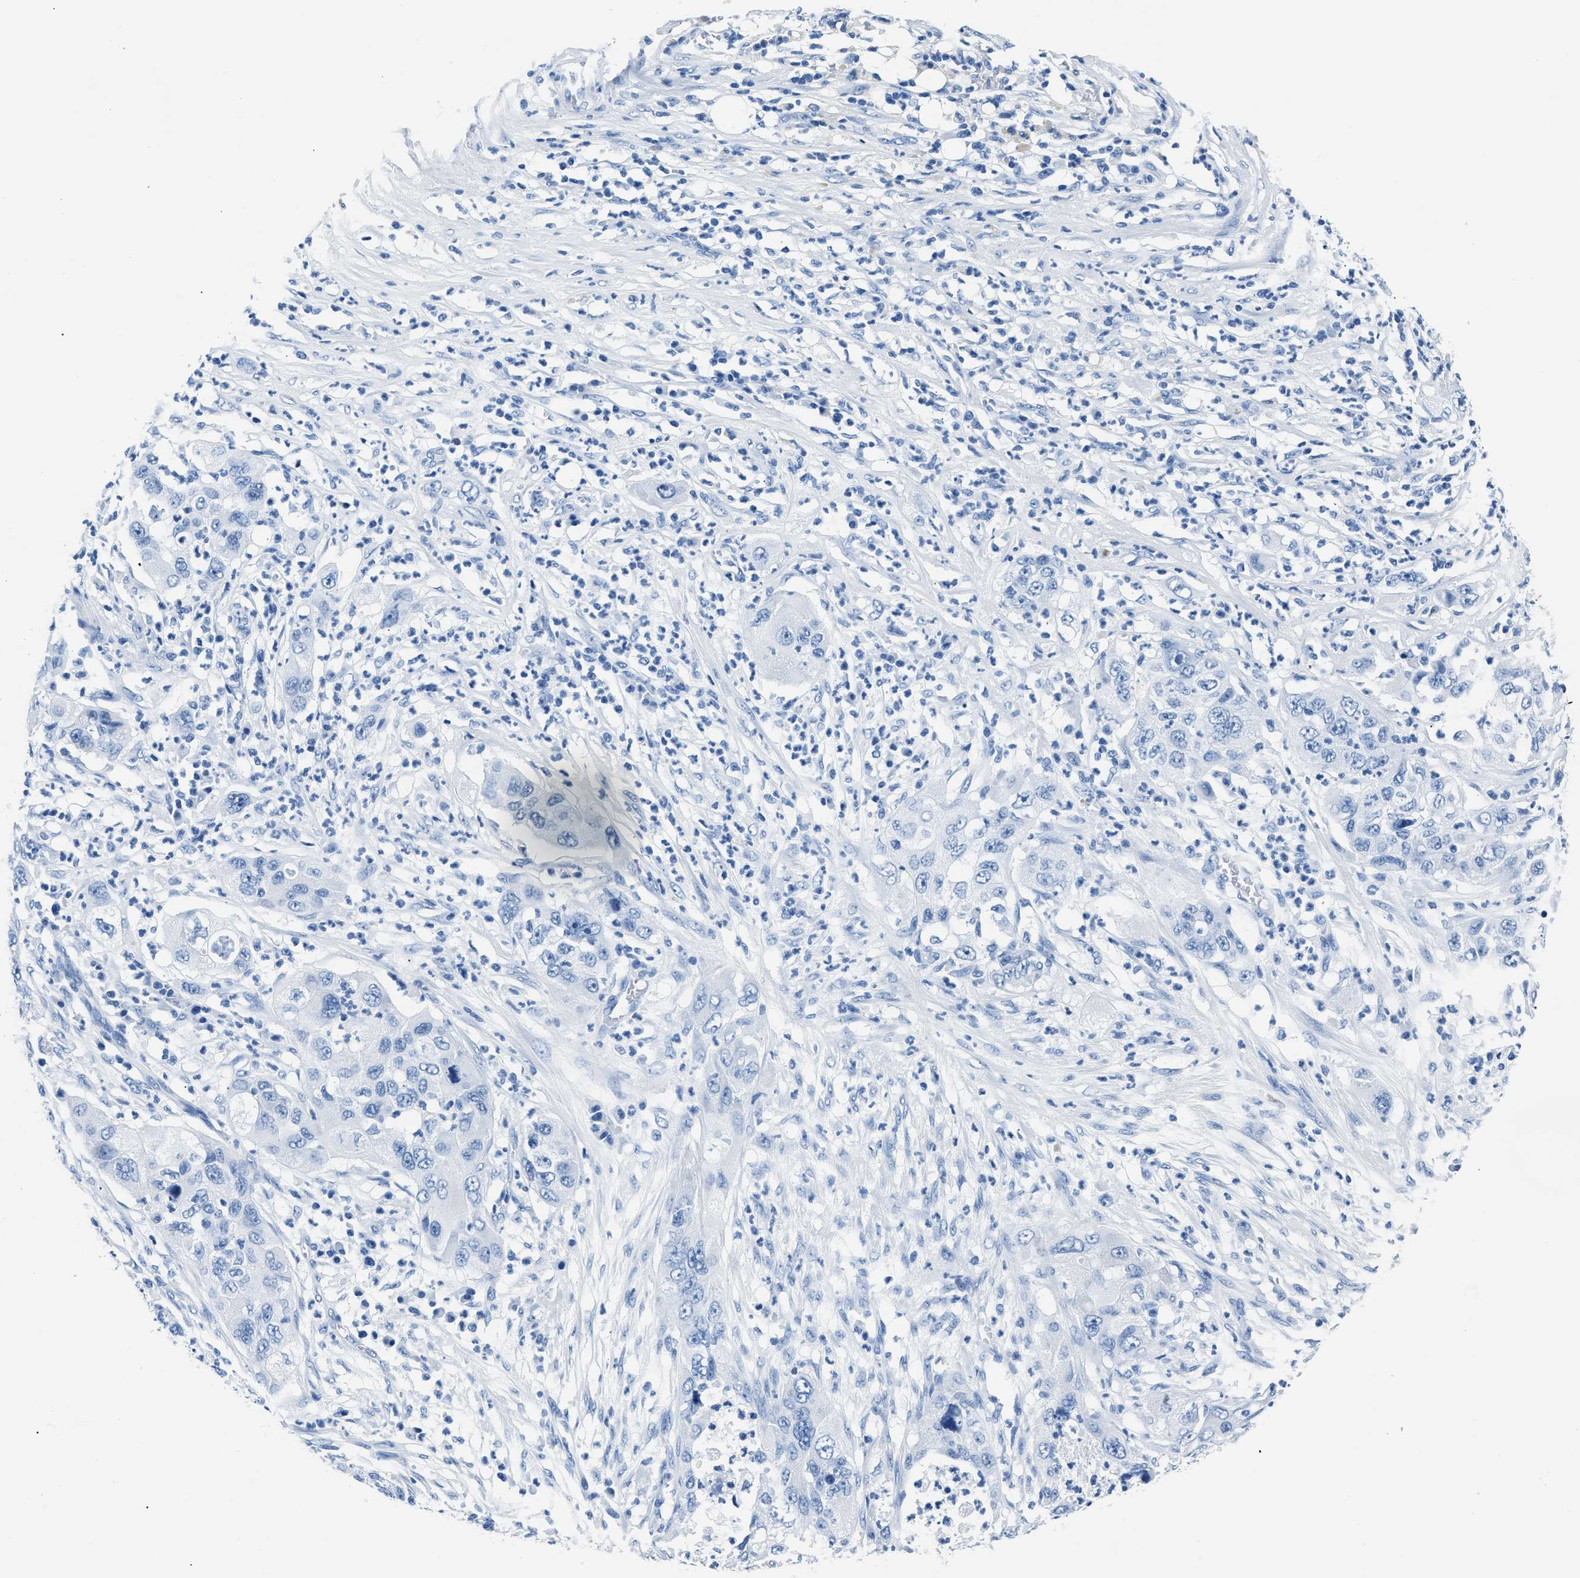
{"staining": {"intensity": "negative", "quantity": "none", "location": "none"}, "tissue": "pancreatic cancer", "cell_type": "Tumor cells", "image_type": "cancer", "snomed": [{"axis": "morphology", "description": "Adenocarcinoma, NOS"}, {"axis": "topography", "description": "Pancreas"}], "caption": "High power microscopy image of an immunohistochemistry (IHC) histopathology image of pancreatic cancer, revealing no significant expression in tumor cells.", "gene": "CPS1", "patient": {"sex": "female", "age": 78}}